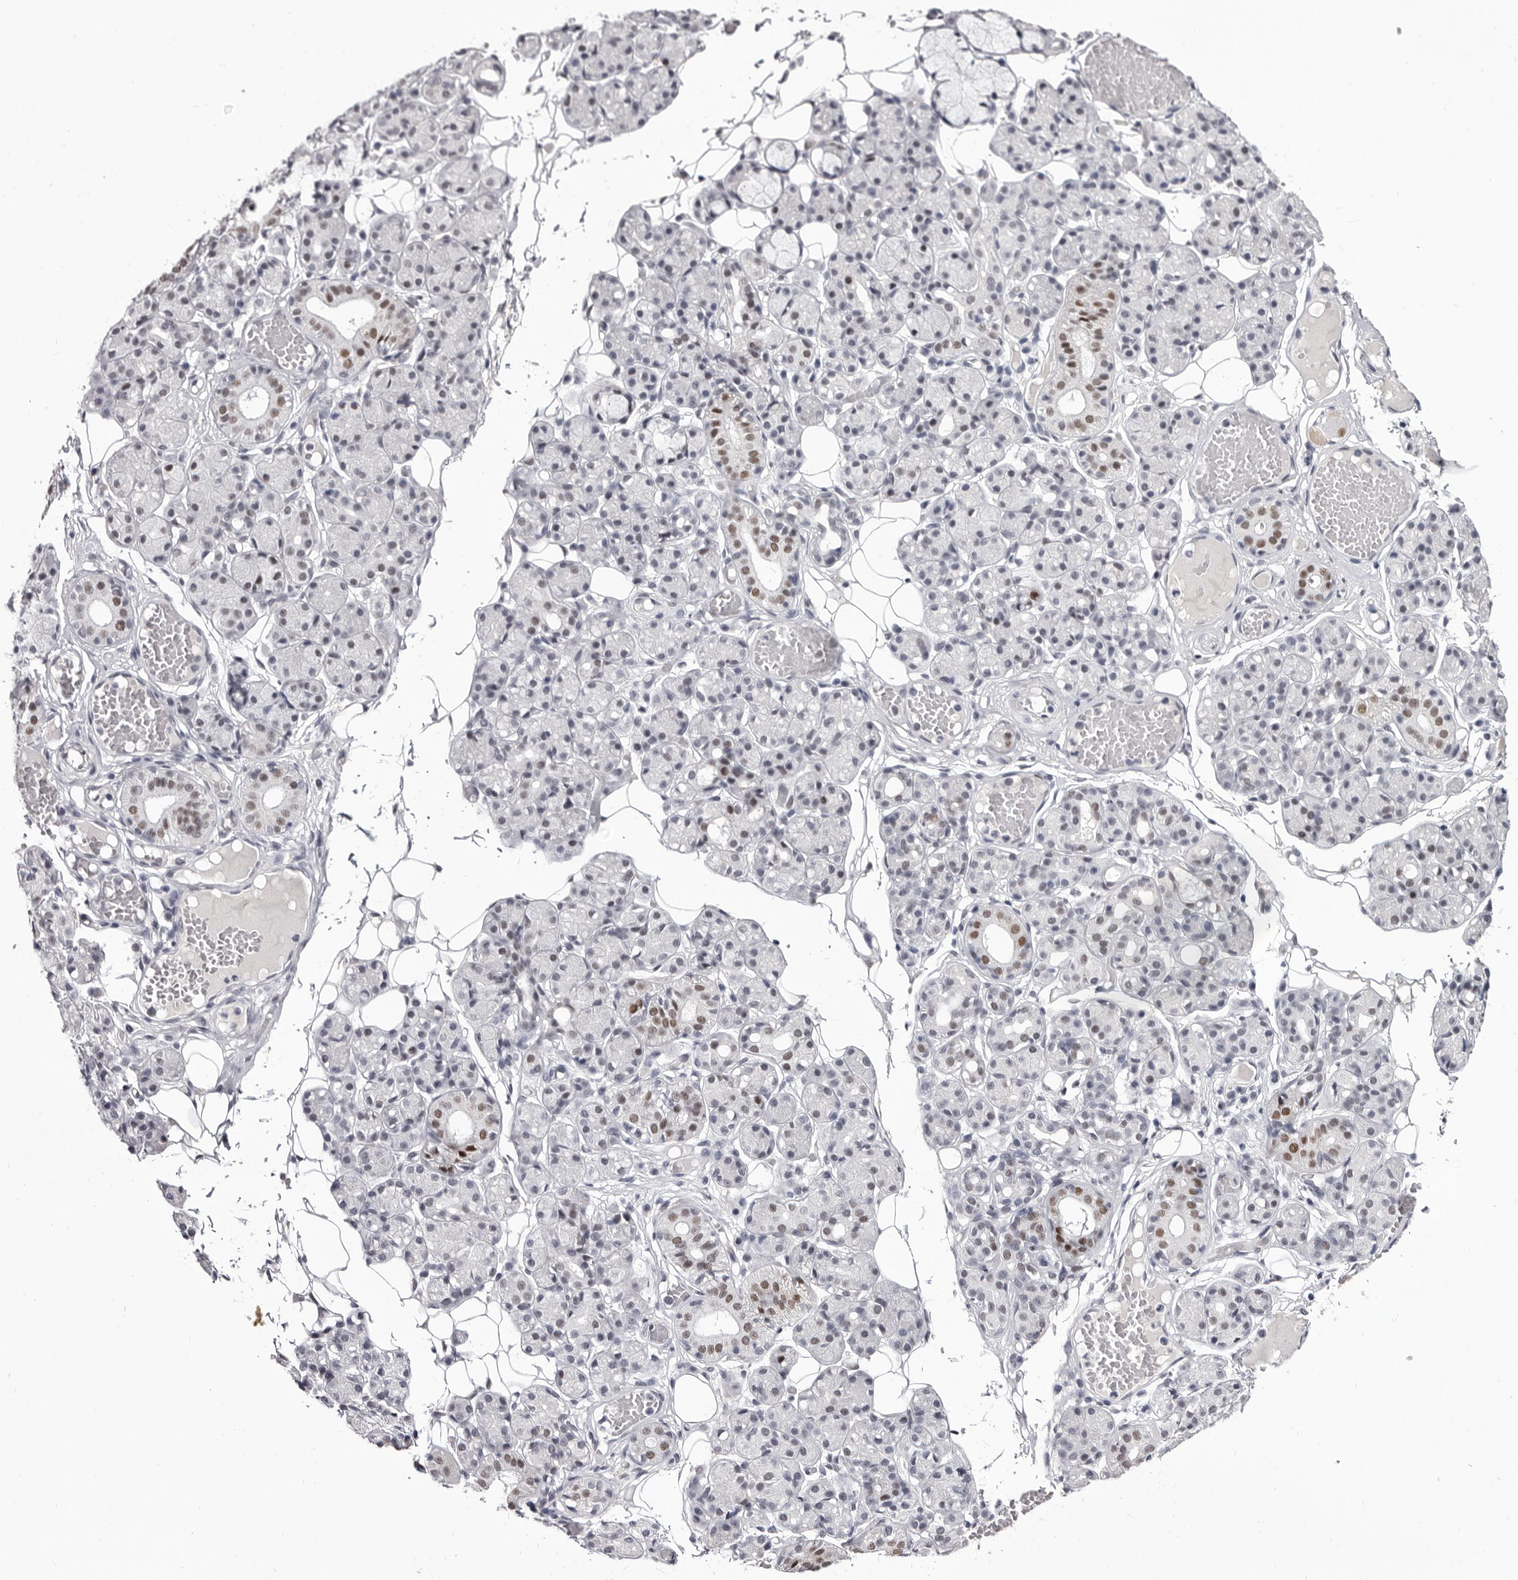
{"staining": {"intensity": "moderate", "quantity": "<25%", "location": "nuclear"}, "tissue": "salivary gland", "cell_type": "Glandular cells", "image_type": "normal", "snomed": [{"axis": "morphology", "description": "Normal tissue, NOS"}, {"axis": "topography", "description": "Salivary gland"}], "caption": "The histopathology image displays staining of unremarkable salivary gland, revealing moderate nuclear protein staining (brown color) within glandular cells.", "gene": "ZNF326", "patient": {"sex": "male", "age": 63}}